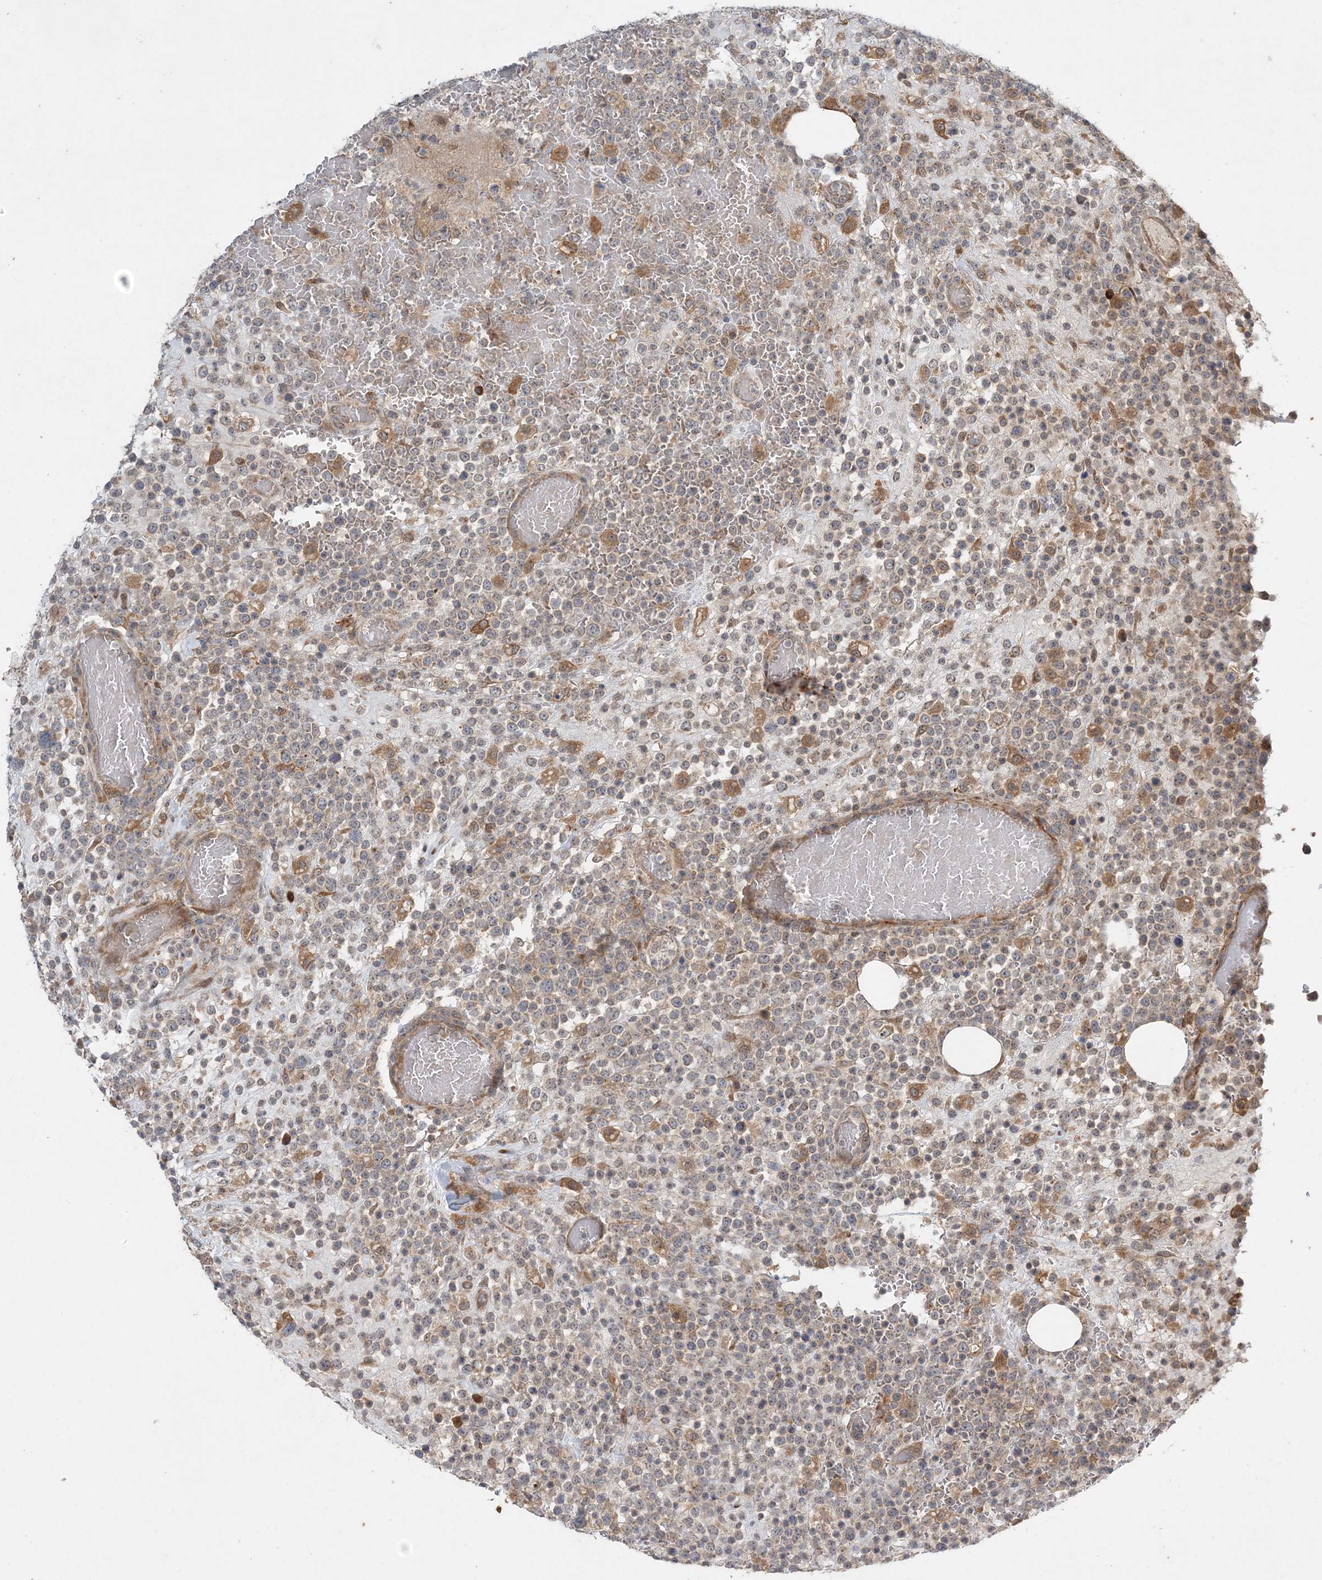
{"staining": {"intensity": "weak", "quantity": "<25%", "location": "cytoplasmic/membranous"}, "tissue": "lymphoma", "cell_type": "Tumor cells", "image_type": "cancer", "snomed": [{"axis": "morphology", "description": "Malignant lymphoma, non-Hodgkin's type, High grade"}, {"axis": "topography", "description": "Colon"}], "caption": "This is an IHC micrograph of human malignant lymphoma, non-Hodgkin's type (high-grade). There is no expression in tumor cells.", "gene": "UBTD2", "patient": {"sex": "female", "age": 53}}